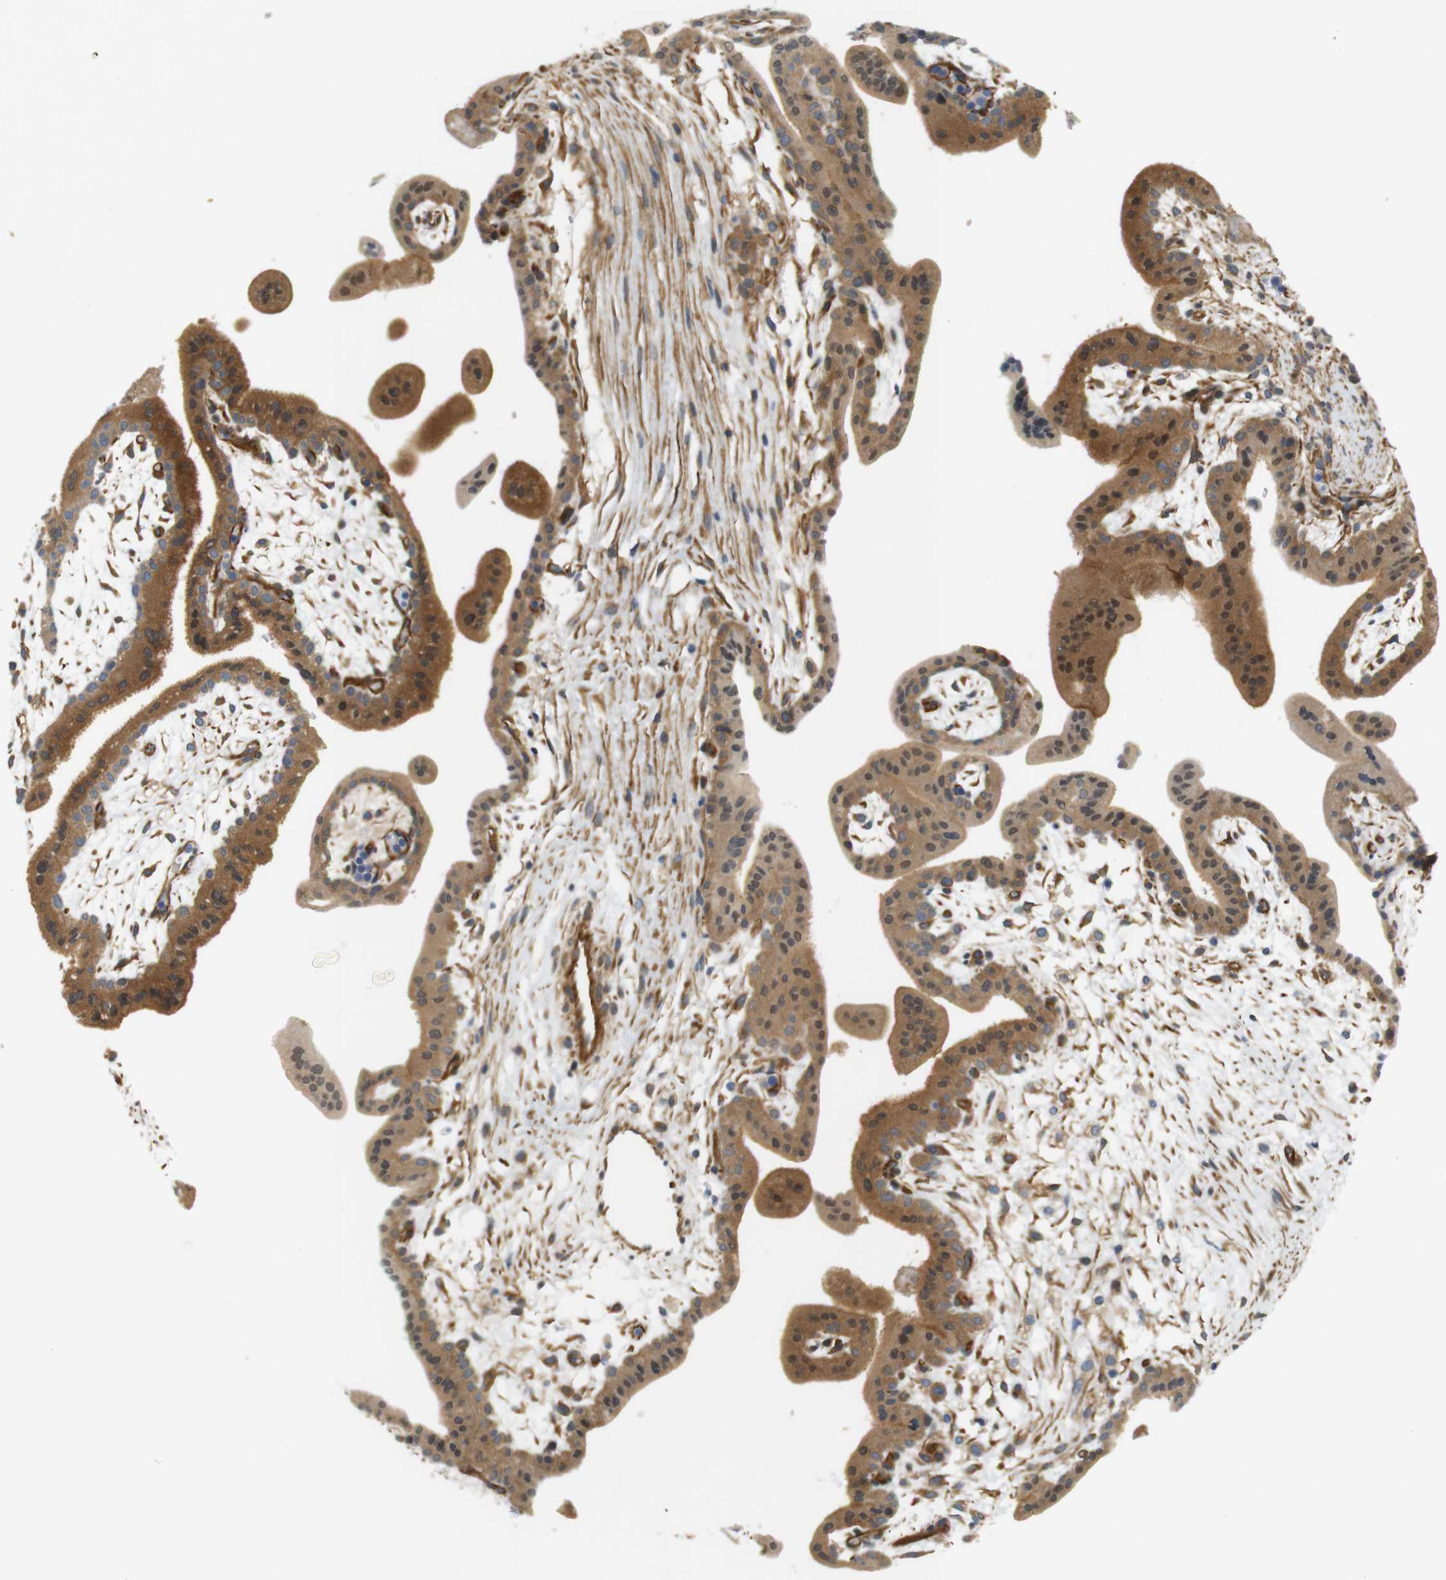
{"staining": {"intensity": "moderate", "quantity": ">75%", "location": "cytoplasmic/membranous,nuclear"}, "tissue": "placenta", "cell_type": "Trophoblastic cells", "image_type": "normal", "snomed": [{"axis": "morphology", "description": "Normal tissue, NOS"}, {"axis": "topography", "description": "Placenta"}], "caption": "Placenta stained with a brown dye demonstrates moderate cytoplasmic/membranous,nuclear positive staining in about >75% of trophoblastic cells.", "gene": "CYTH3", "patient": {"sex": "female", "age": 35}}